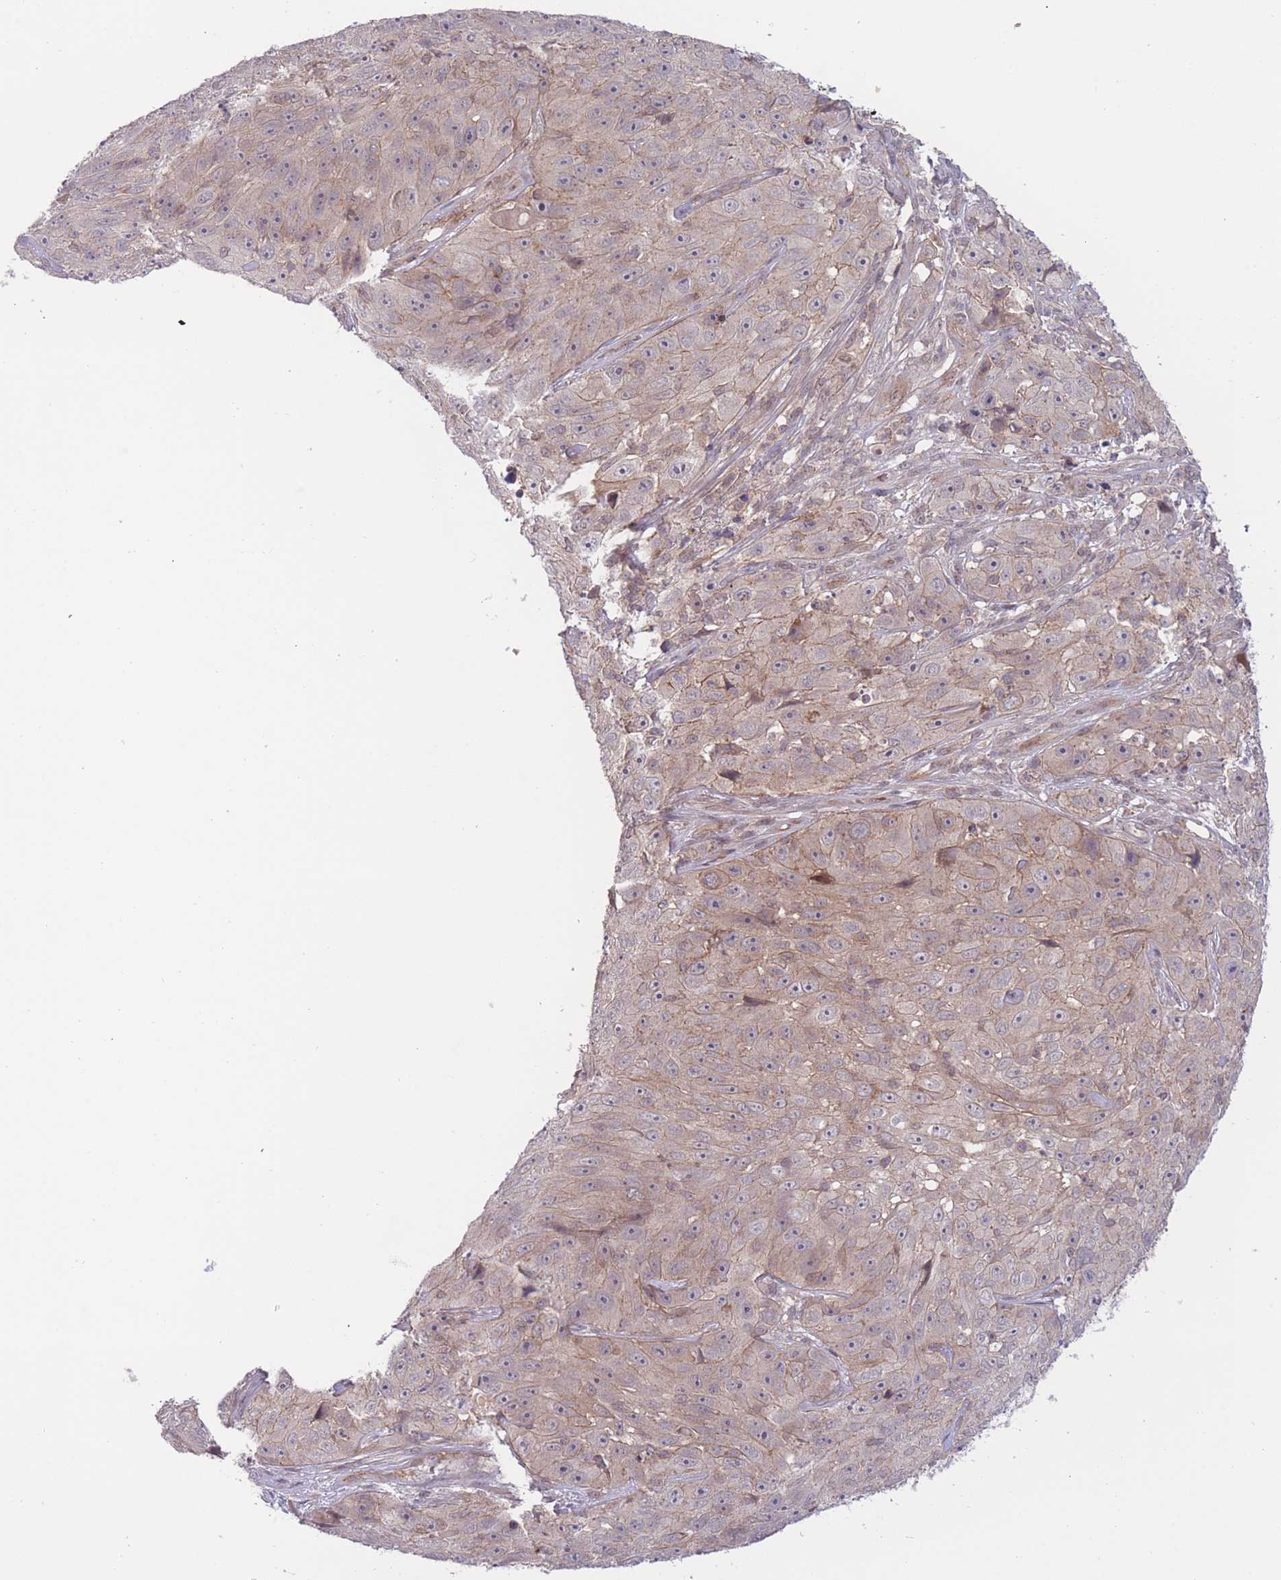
{"staining": {"intensity": "weak", "quantity": ">75%", "location": "cytoplasmic/membranous"}, "tissue": "skin cancer", "cell_type": "Tumor cells", "image_type": "cancer", "snomed": [{"axis": "morphology", "description": "Squamous cell carcinoma, NOS"}, {"axis": "topography", "description": "Skin"}], "caption": "Immunohistochemical staining of skin squamous cell carcinoma reveals low levels of weak cytoplasmic/membranous protein positivity in about >75% of tumor cells. The staining was performed using DAB to visualize the protein expression in brown, while the nuclei were stained in blue with hematoxylin (Magnification: 20x).", "gene": "FUT5", "patient": {"sex": "female", "age": 87}}